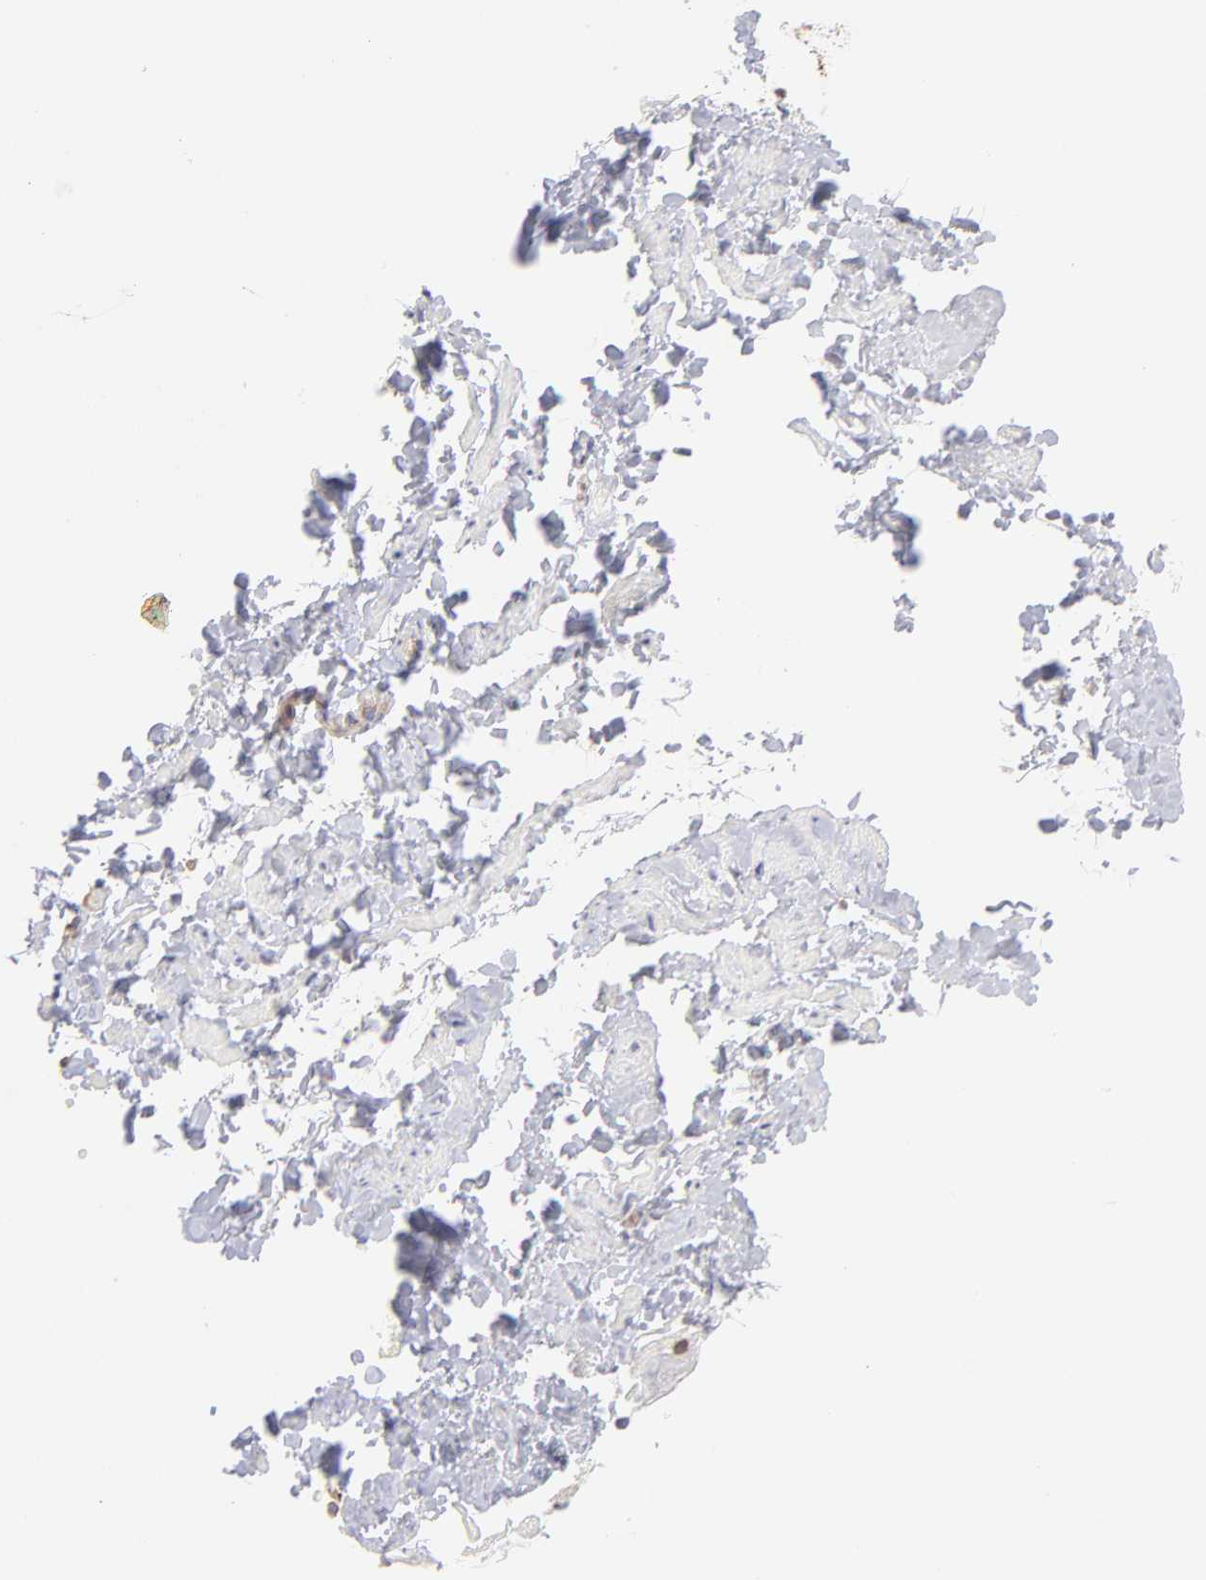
{"staining": {"intensity": "negative", "quantity": "none", "location": "none"}, "tissue": "vagina", "cell_type": "Squamous epithelial cells", "image_type": "normal", "snomed": [{"axis": "morphology", "description": "Normal tissue, NOS"}, {"axis": "topography", "description": "Vagina"}], "caption": "Unremarkable vagina was stained to show a protein in brown. There is no significant expression in squamous epithelial cells.", "gene": "PLEC", "patient": {"sex": "female", "age": 55}}